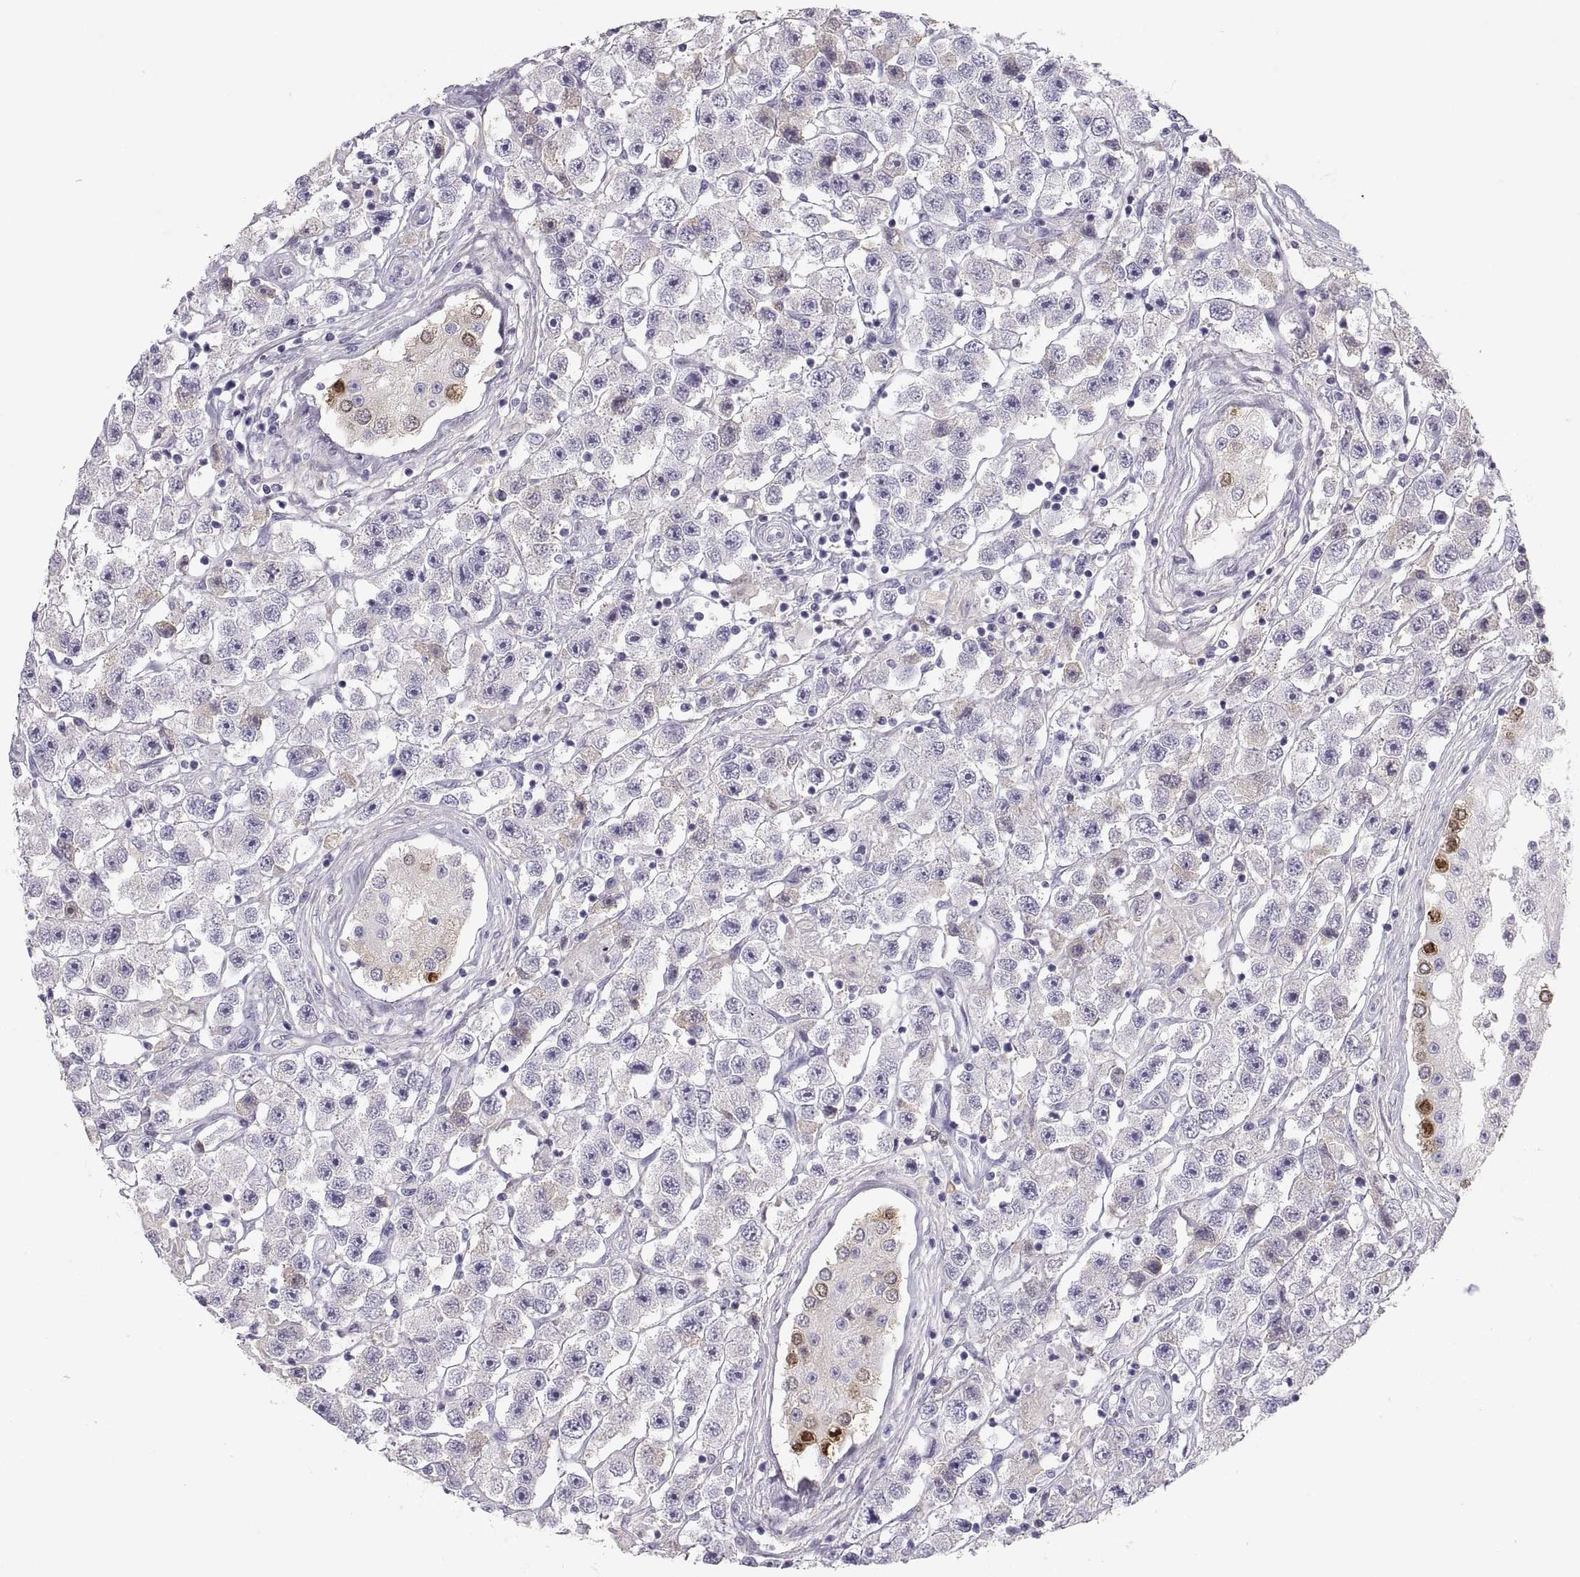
{"staining": {"intensity": "weak", "quantity": "25%-75%", "location": "cytoplasmic/membranous"}, "tissue": "testis cancer", "cell_type": "Tumor cells", "image_type": "cancer", "snomed": [{"axis": "morphology", "description": "Seminoma, NOS"}, {"axis": "topography", "description": "Testis"}], "caption": "Immunohistochemical staining of seminoma (testis) reveals low levels of weak cytoplasmic/membranous expression in approximately 25%-75% of tumor cells.", "gene": "MAGEB2", "patient": {"sex": "male", "age": 45}}